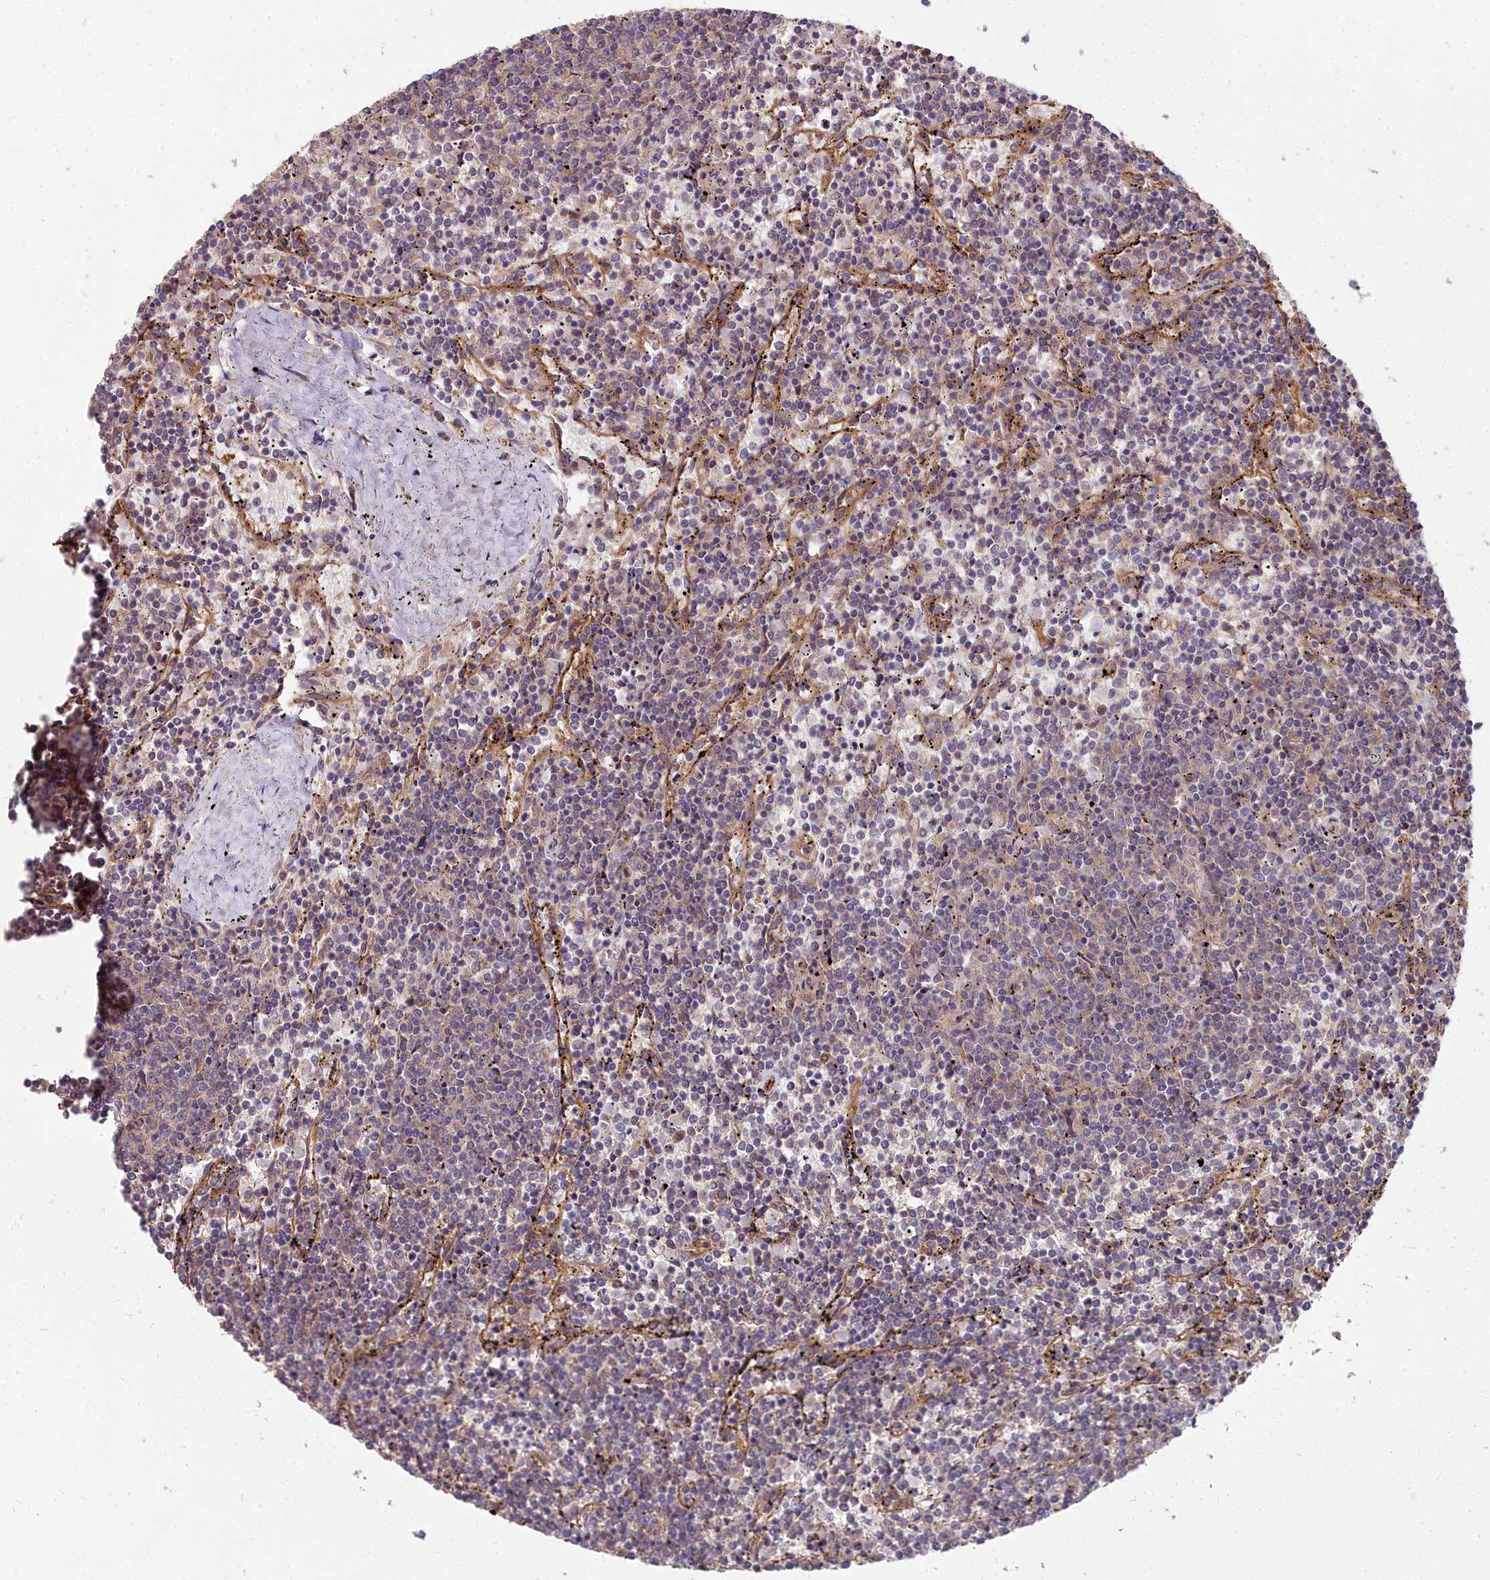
{"staining": {"intensity": "negative", "quantity": "none", "location": "none"}, "tissue": "lymphoma", "cell_type": "Tumor cells", "image_type": "cancer", "snomed": [{"axis": "morphology", "description": "Malignant lymphoma, non-Hodgkin's type, Low grade"}, {"axis": "topography", "description": "Spleen"}], "caption": "Immunohistochemical staining of lymphoma exhibits no significant staining in tumor cells.", "gene": "DCTN3", "patient": {"sex": "female", "age": 50}}